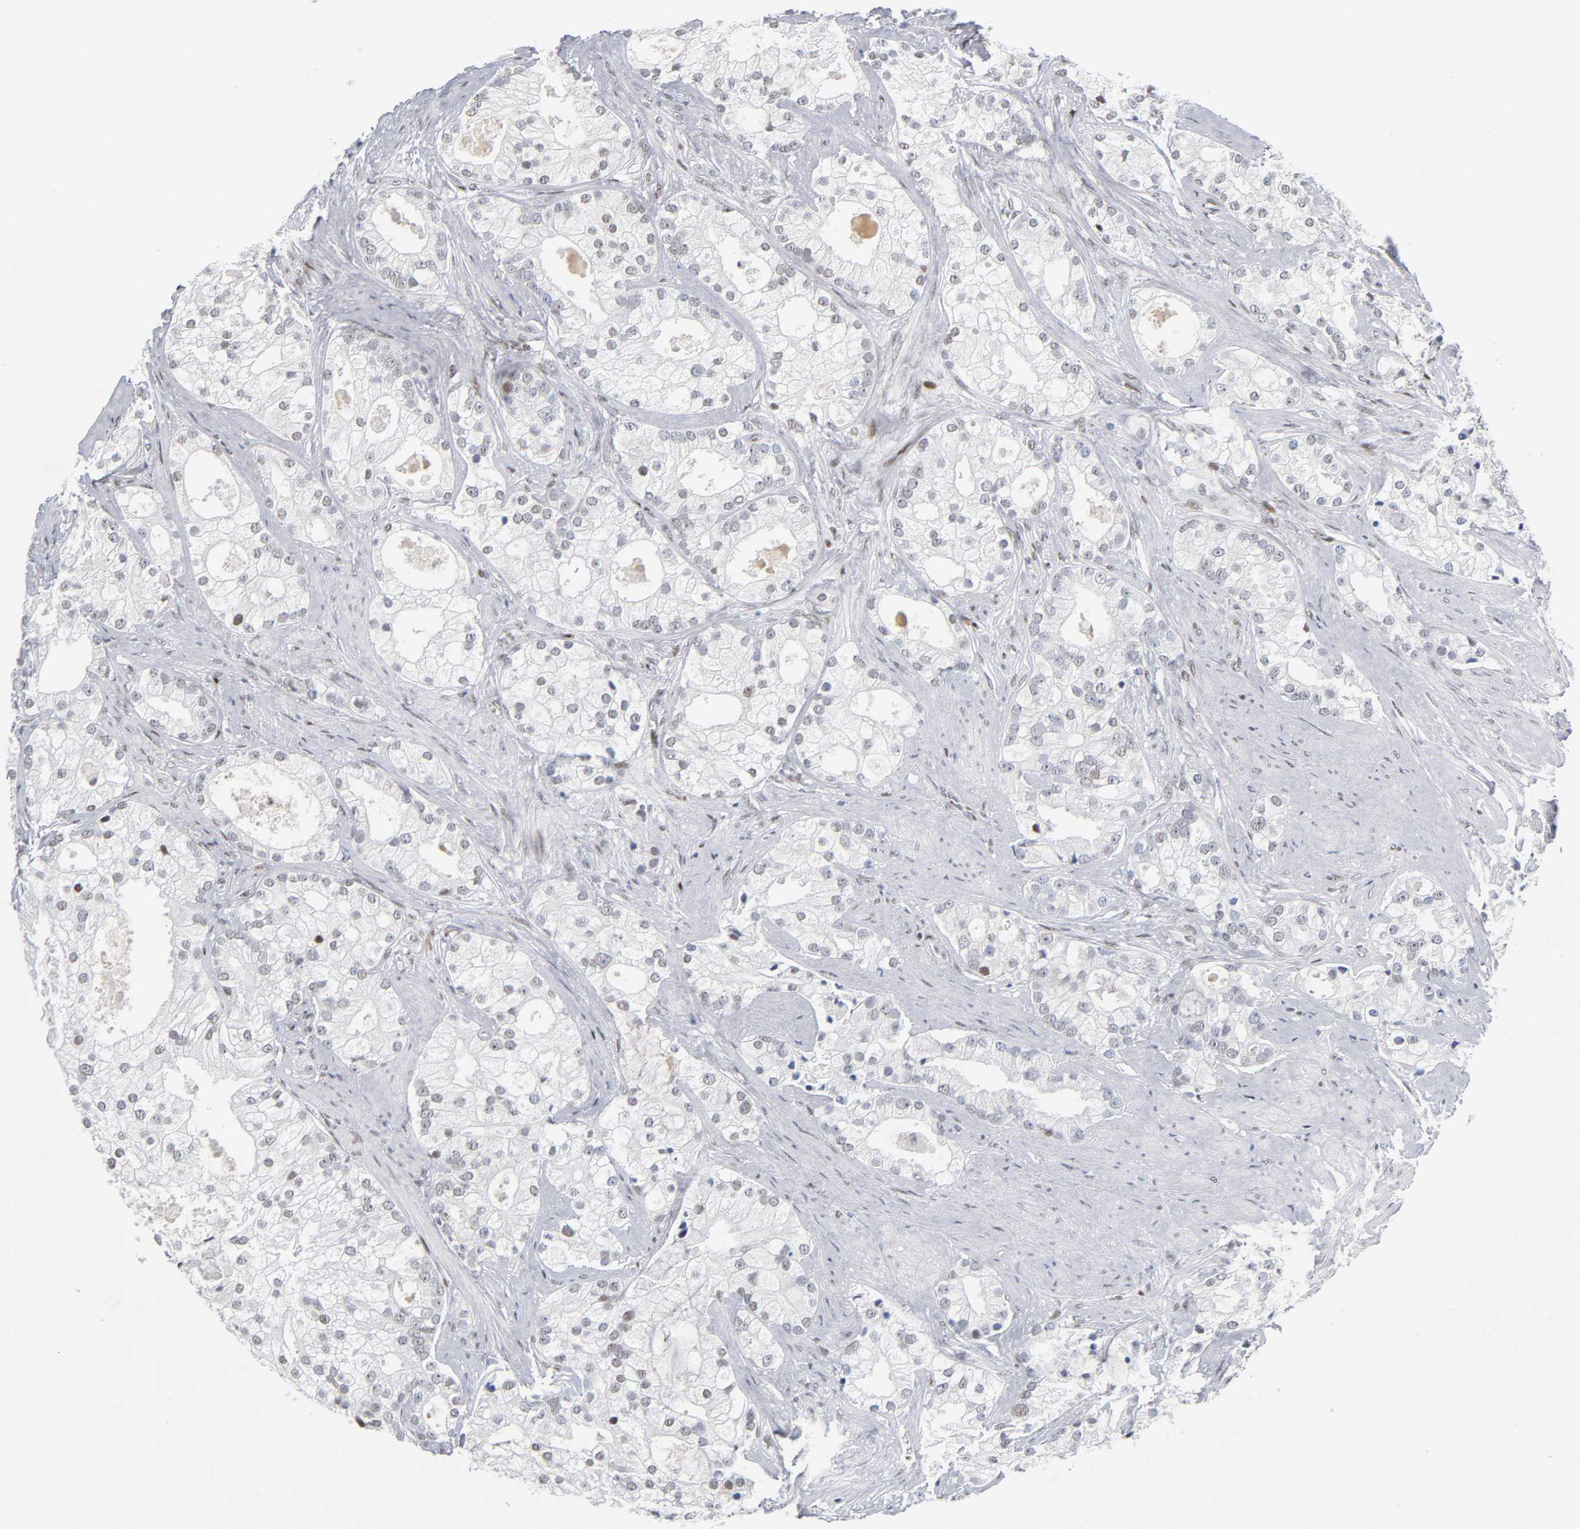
{"staining": {"intensity": "negative", "quantity": "none", "location": "none"}, "tissue": "prostate cancer", "cell_type": "Tumor cells", "image_type": "cancer", "snomed": [{"axis": "morphology", "description": "Adenocarcinoma, Low grade"}, {"axis": "topography", "description": "Prostate"}], "caption": "Tumor cells show no significant protein expression in prostate cancer (adenocarcinoma (low-grade)).", "gene": "SP3", "patient": {"sex": "male", "age": 58}}